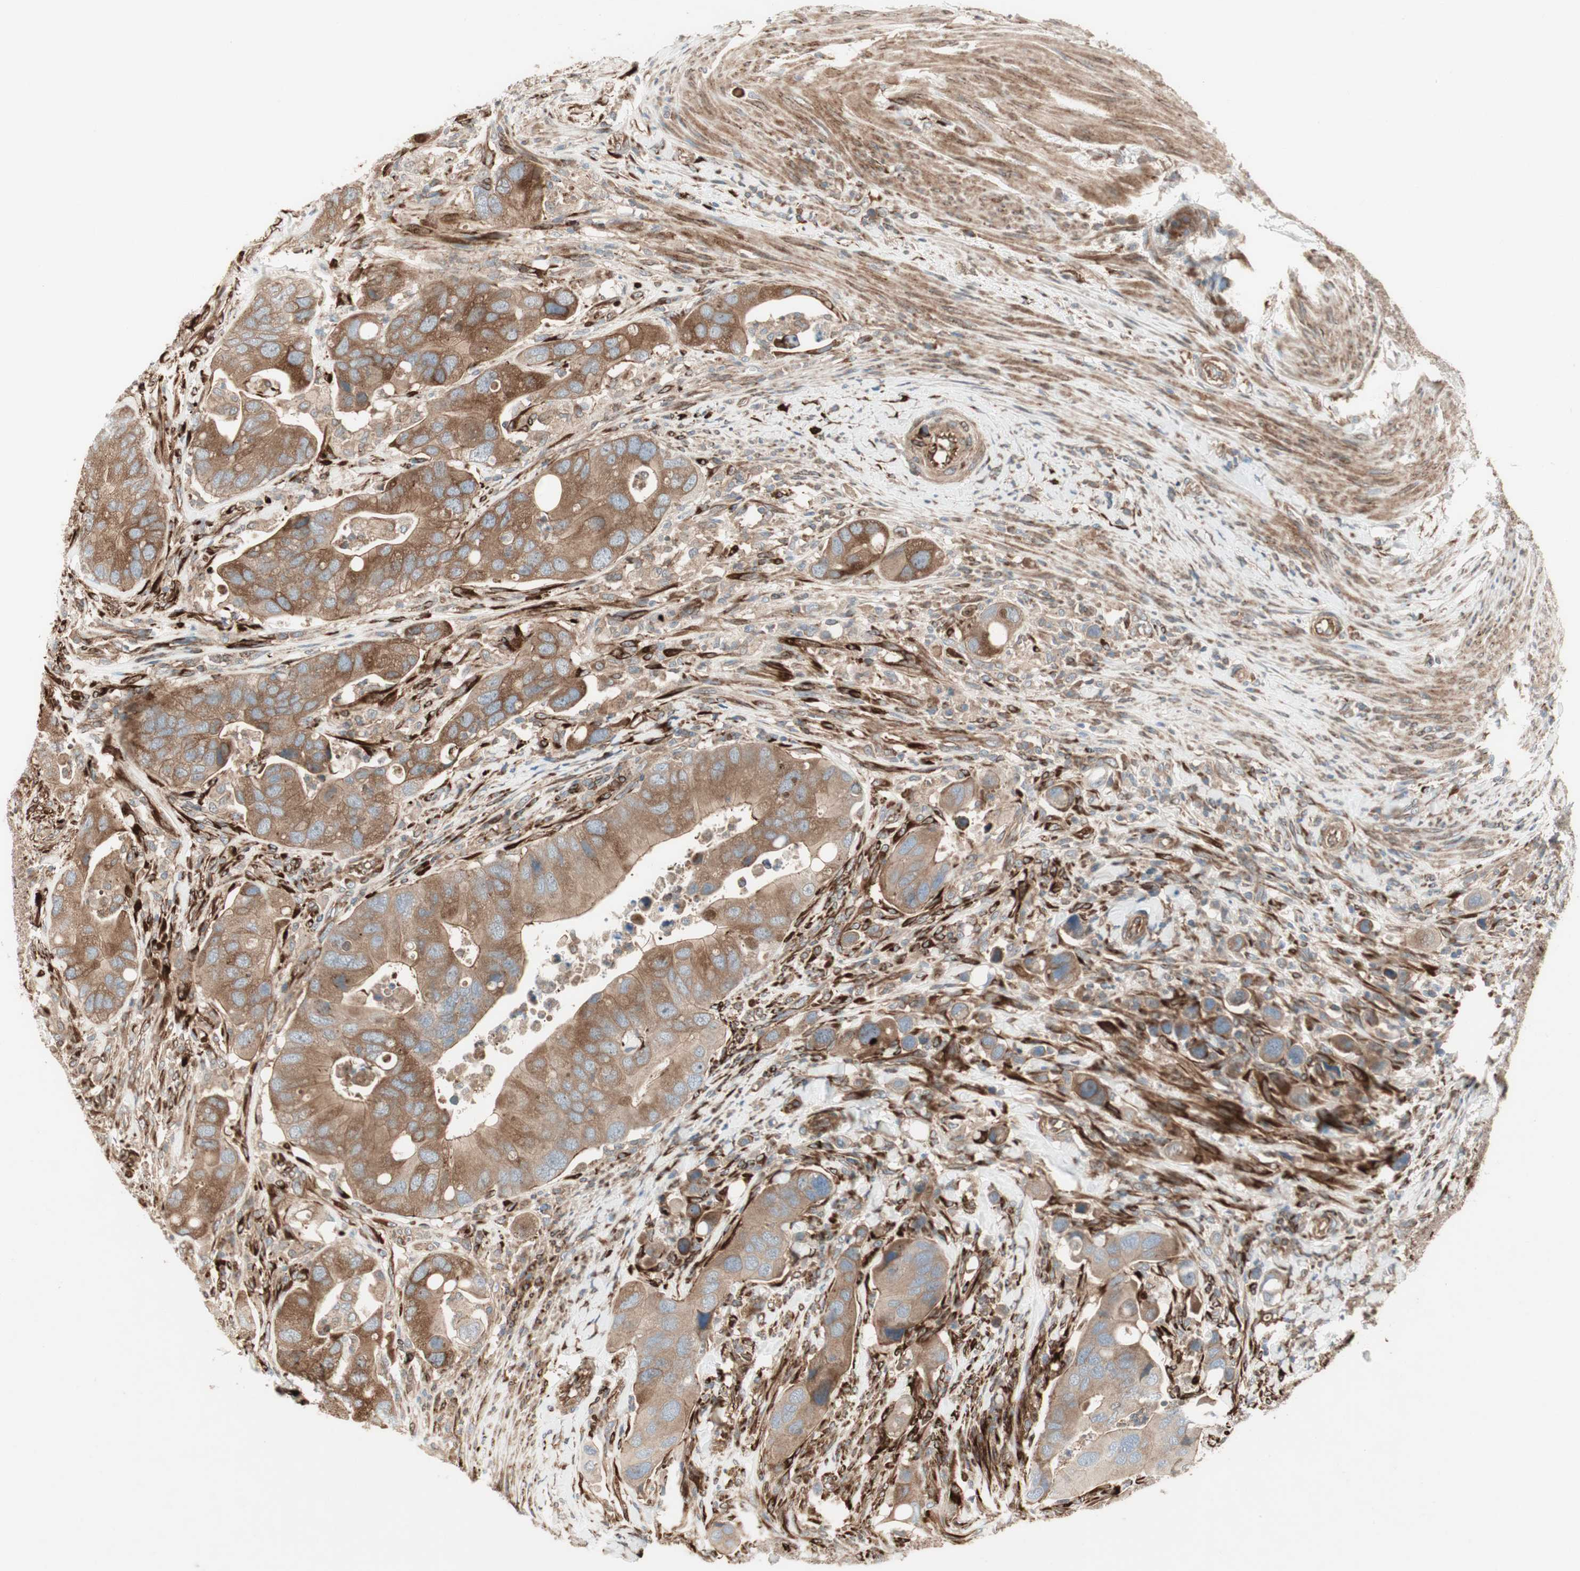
{"staining": {"intensity": "moderate", "quantity": ">75%", "location": "cytoplasmic/membranous"}, "tissue": "colorectal cancer", "cell_type": "Tumor cells", "image_type": "cancer", "snomed": [{"axis": "morphology", "description": "Adenocarcinoma, NOS"}, {"axis": "topography", "description": "Rectum"}], "caption": "Immunohistochemical staining of human colorectal cancer (adenocarcinoma) displays medium levels of moderate cytoplasmic/membranous protein positivity in approximately >75% of tumor cells.", "gene": "PRKG1", "patient": {"sex": "female", "age": 57}}